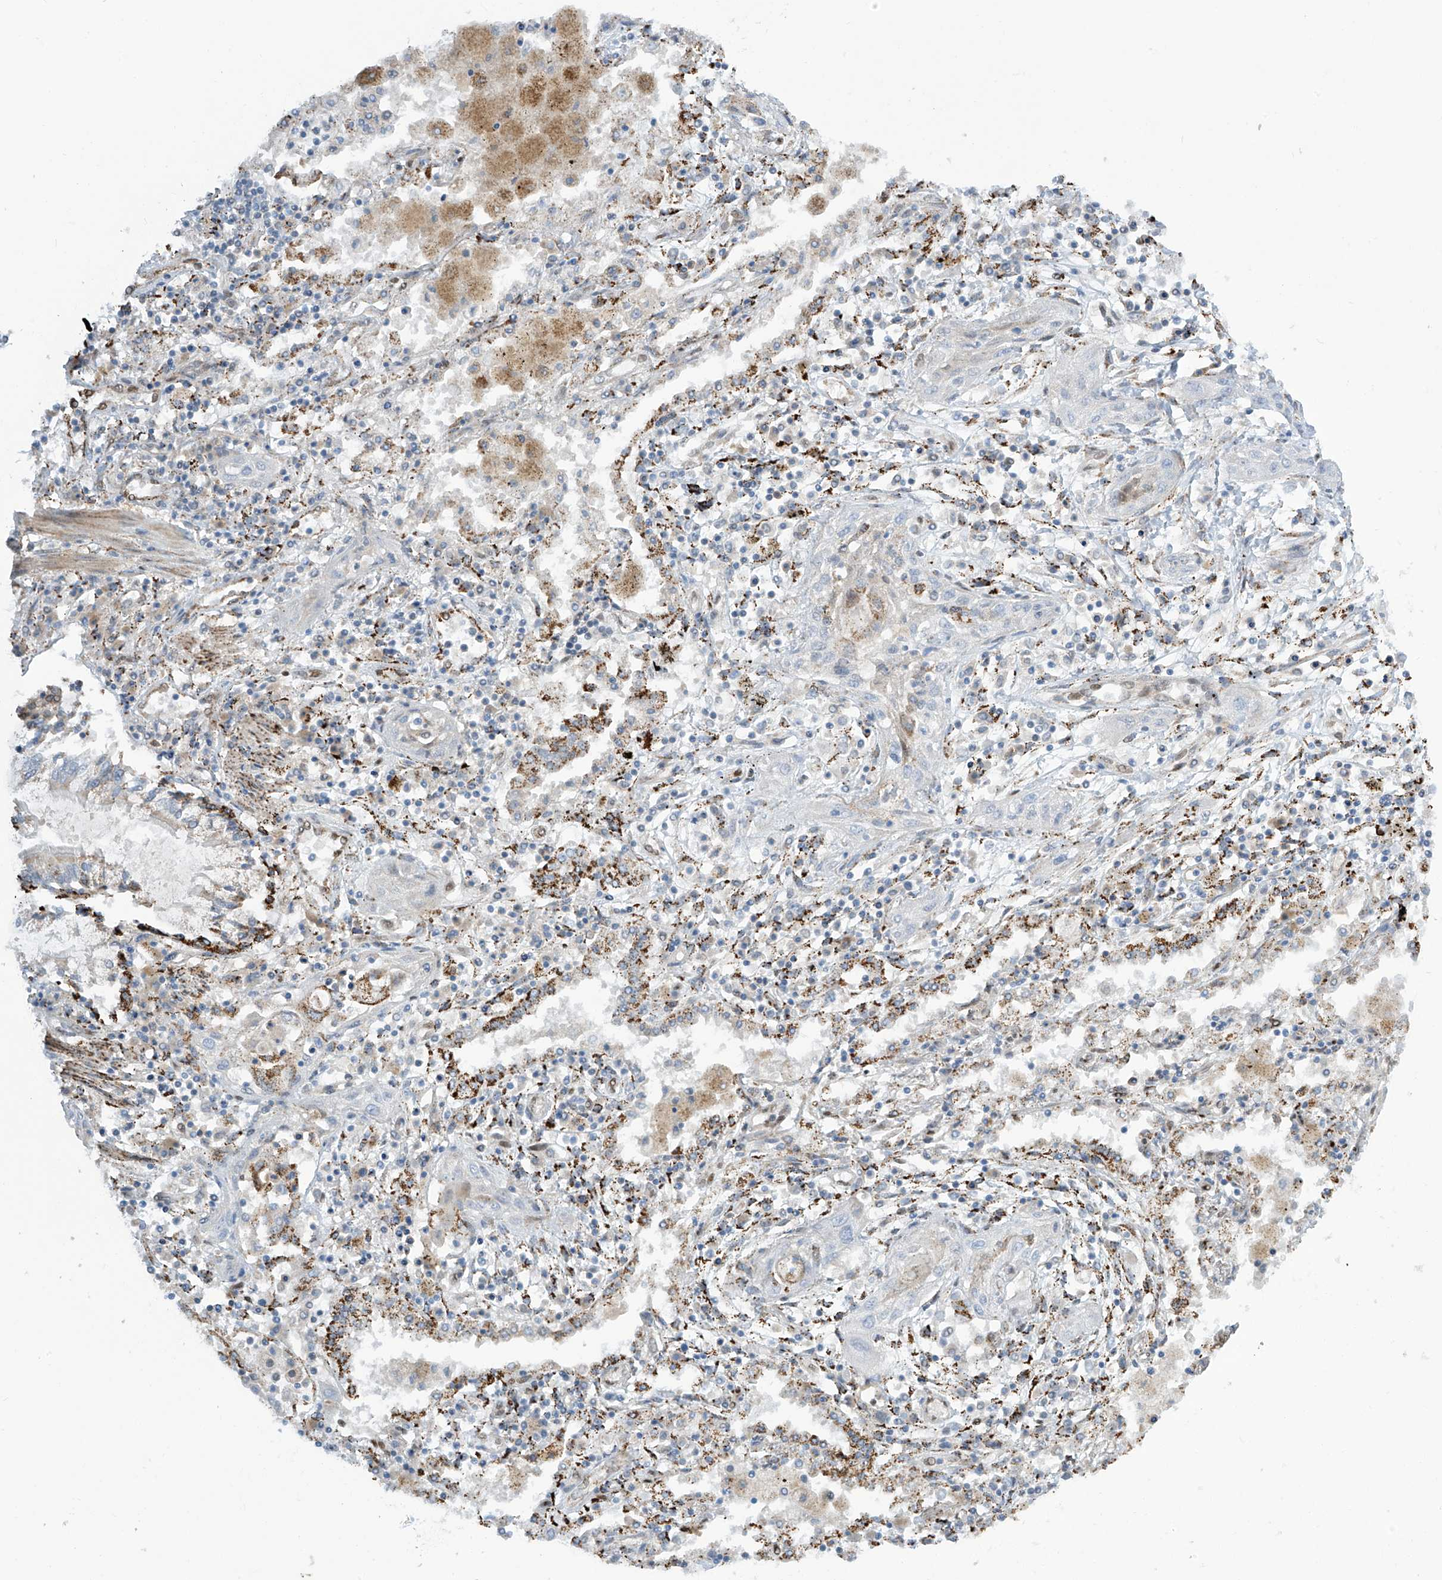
{"staining": {"intensity": "moderate", "quantity": "<25%", "location": "nuclear"}, "tissue": "lung cancer", "cell_type": "Tumor cells", "image_type": "cancer", "snomed": [{"axis": "morphology", "description": "Squamous cell carcinoma, NOS"}, {"axis": "topography", "description": "Lung"}], "caption": "This is a photomicrograph of immunohistochemistry staining of squamous cell carcinoma (lung), which shows moderate positivity in the nuclear of tumor cells.", "gene": "PM20D2", "patient": {"sex": "female", "age": 47}}